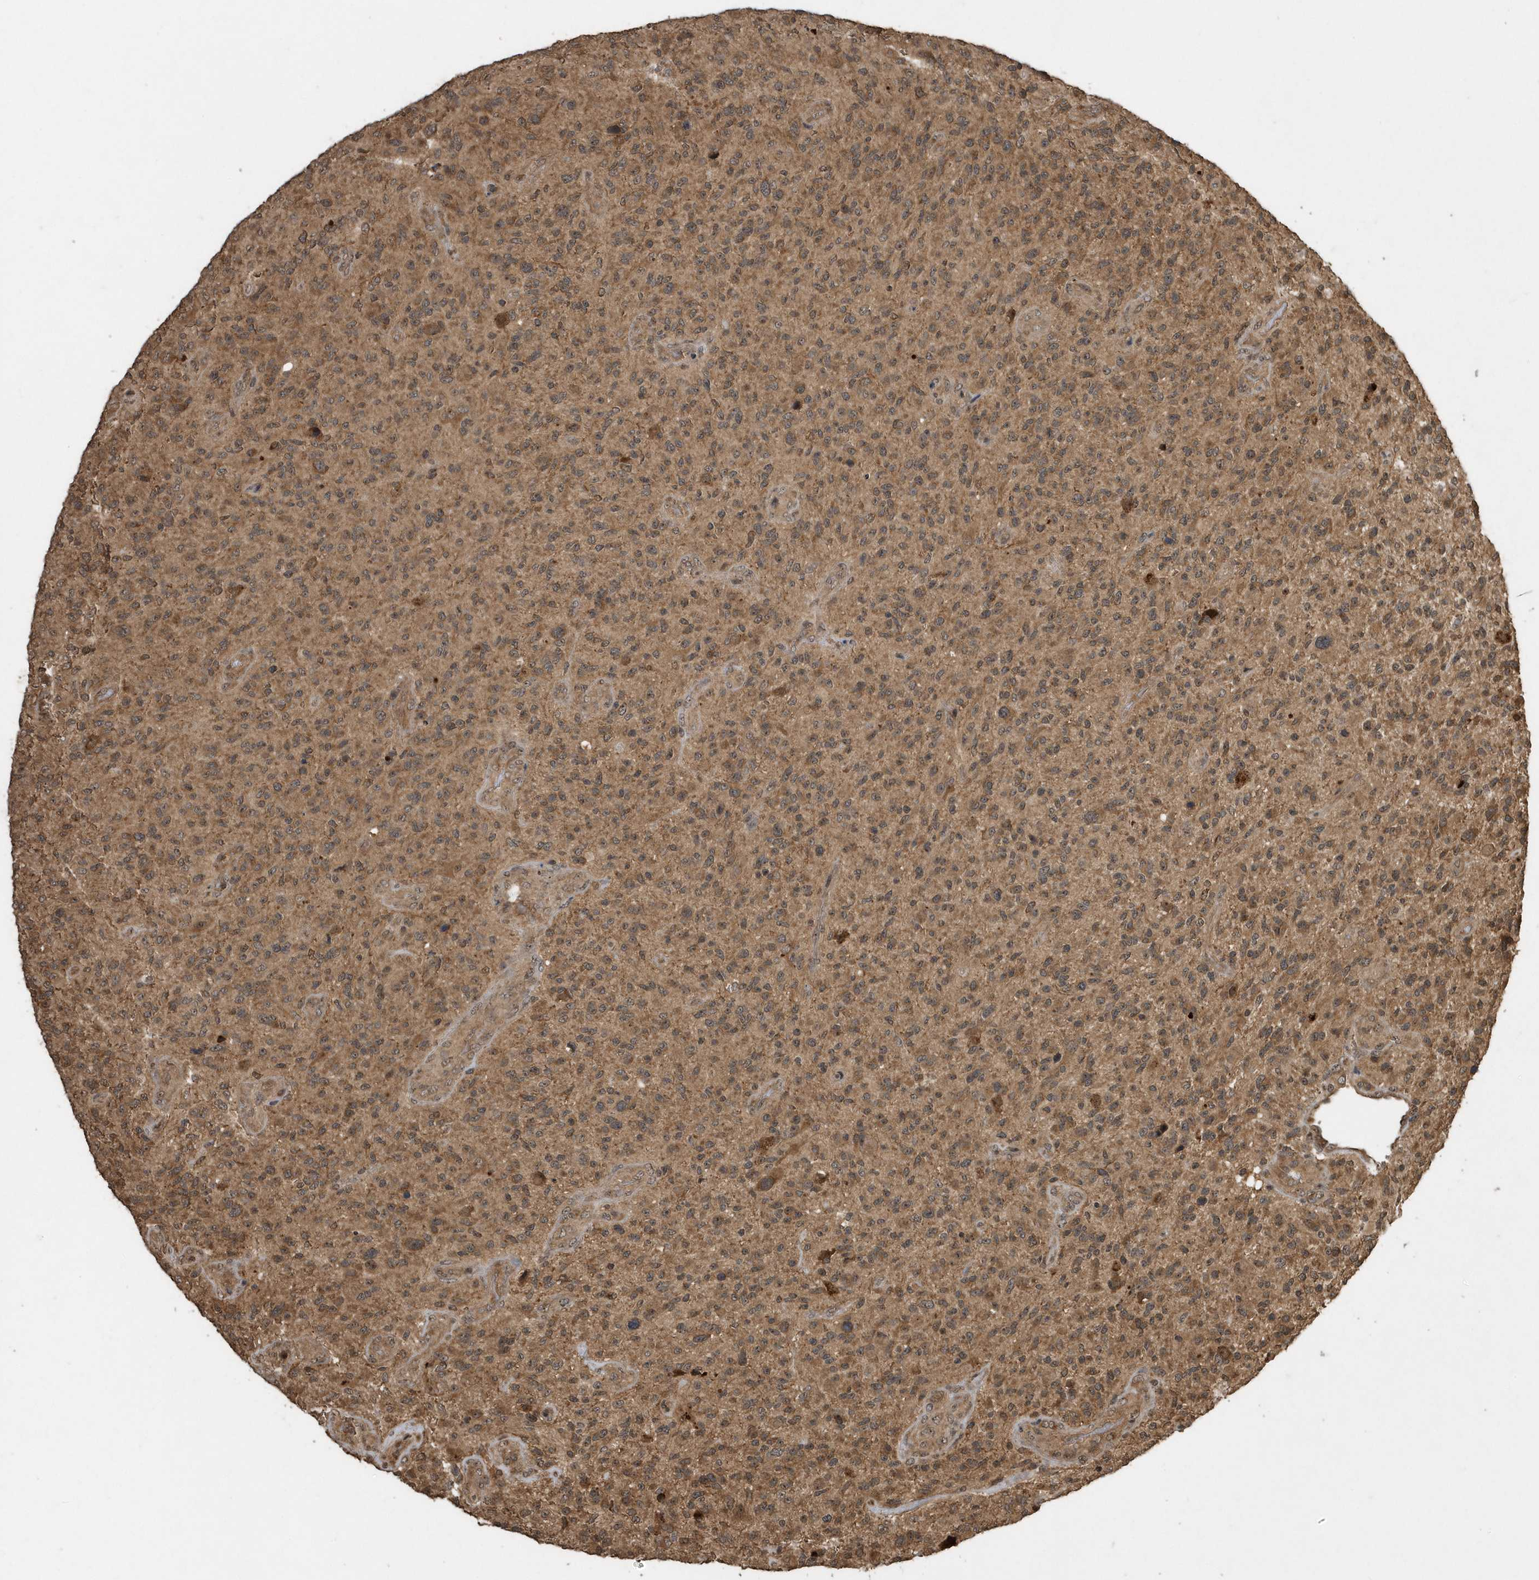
{"staining": {"intensity": "weak", "quantity": "25%-75%", "location": "cytoplasmic/membranous"}, "tissue": "glioma", "cell_type": "Tumor cells", "image_type": "cancer", "snomed": [{"axis": "morphology", "description": "Glioma, malignant, High grade"}, {"axis": "topography", "description": "Brain"}], "caption": "Weak cytoplasmic/membranous protein positivity is appreciated in approximately 25%-75% of tumor cells in malignant glioma (high-grade). (DAB (3,3'-diaminobenzidine) = brown stain, brightfield microscopy at high magnification).", "gene": "WASHC5", "patient": {"sex": "male", "age": 47}}